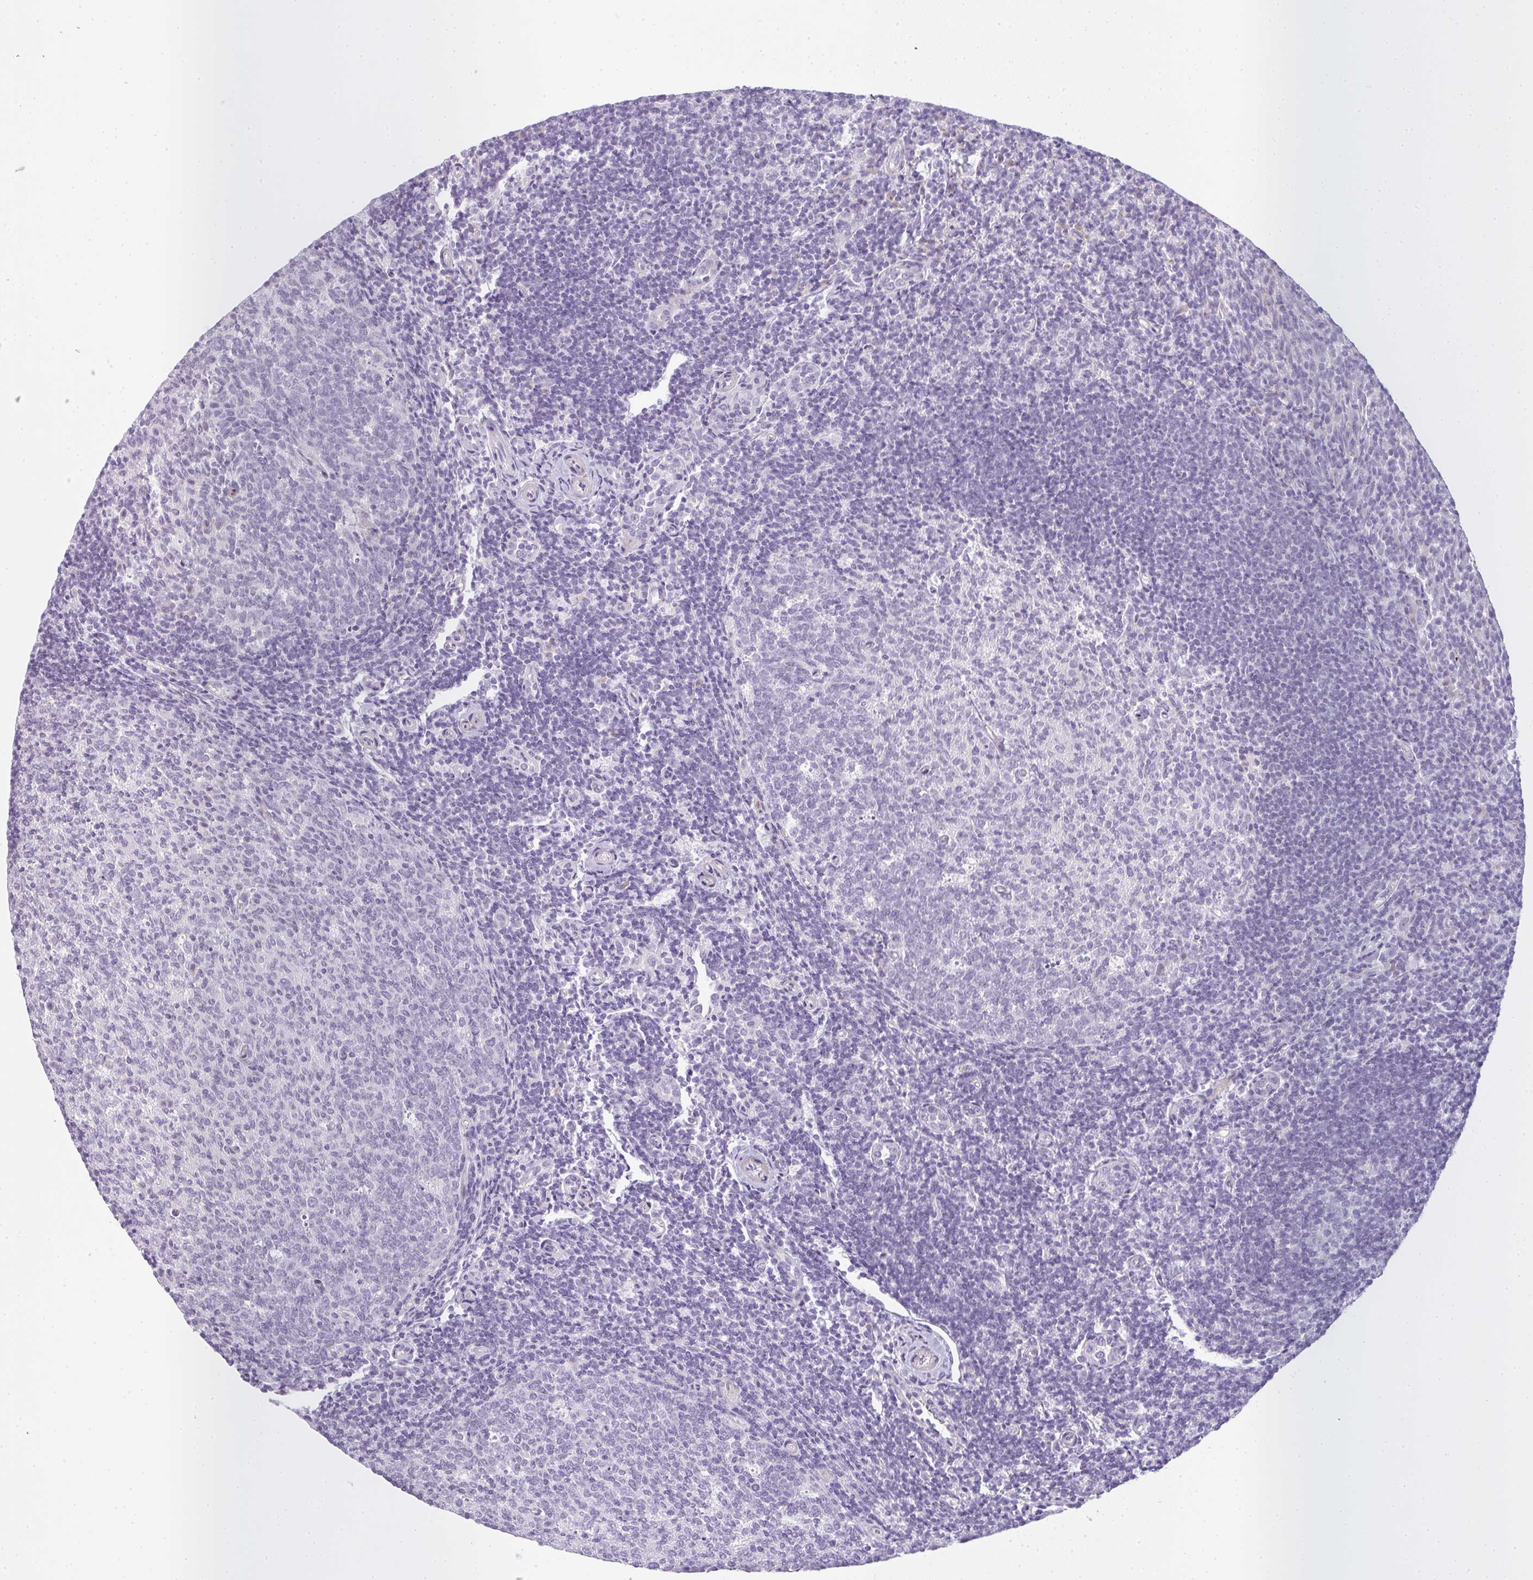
{"staining": {"intensity": "negative", "quantity": "none", "location": "none"}, "tissue": "tonsil", "cell_type": "Germinal center cells", "image_type": "normal", "snomed": [{"axis": "morphology", "description": "Normal tissue, NOS"}, {"axis": "topography", "description": "Tonsil"}], "caption": "Germinal center cells are negative for brown protein staining in normal tonsil. (DAB (3,3'-diaminobenzidine) immunohistochemistry with hematoxylin counter stain).", "gene": "SIRPB2", "patient": {"sex": "female", "age": 10}}